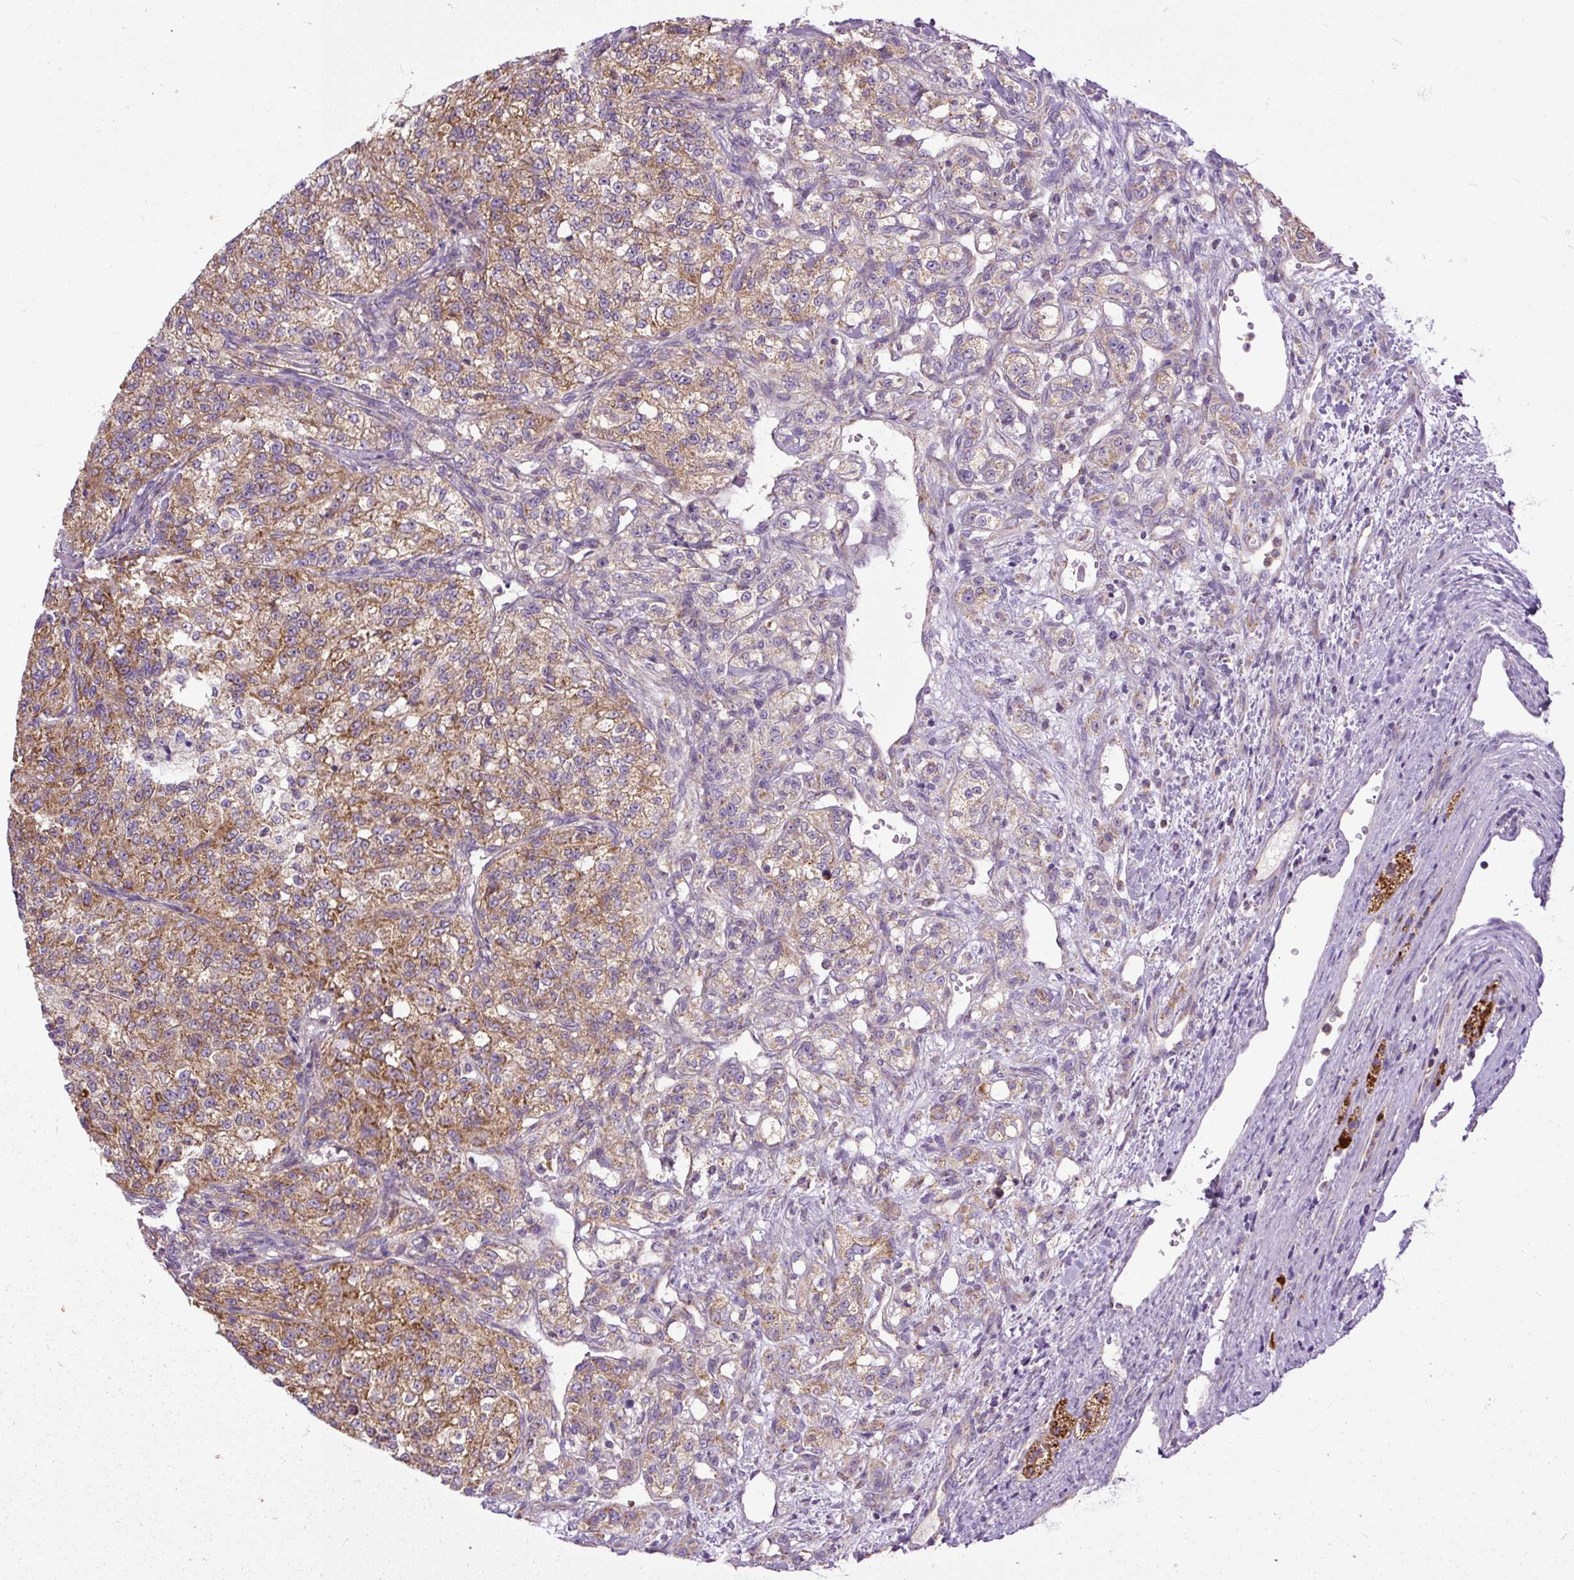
{"staining": {"intensity": "moderate", "quantity": "25%-75%", "location": "cytoplasmic/membranous"}, "tissue": "renal cancer", "cell_type": "Tumor cells", "image_type": "cancer", "snomed": [{"axis": "morphology", "description": "Adenocarcinoma, NOS"}, {"axis": "topography", "description": "Kidney"}], "caption": "Renal cancer (adenocarcinoma) tissue displays moderate cytoplasmic/membranous staining in about 25%-75% of tumor cells Immunohistochemistry stains the protein of interest in brown and the nuclei are stained blue.", "gene": "TM2D3", "patient": {"sex": "female", "age": 63}}